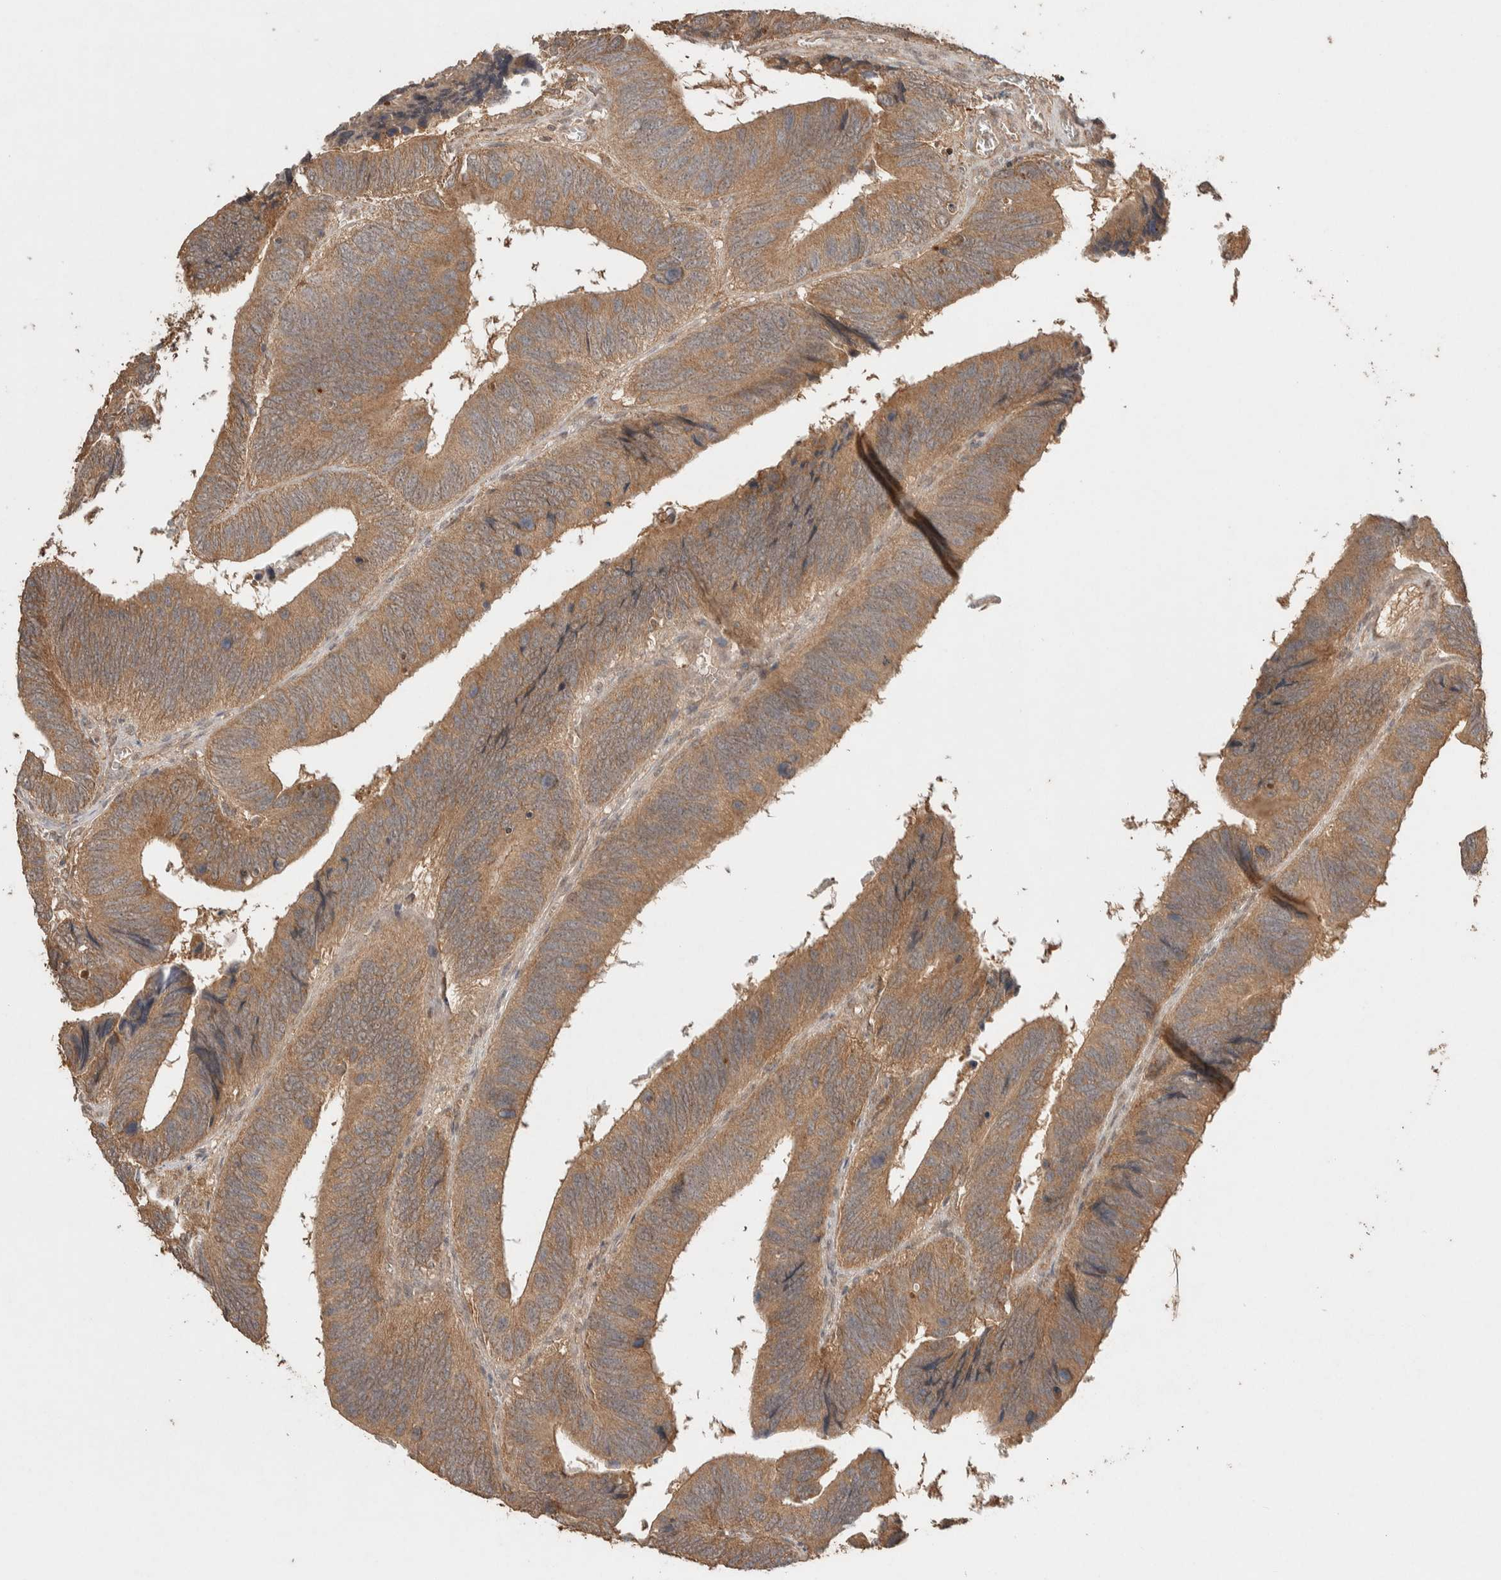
{"staining": {"intensity": "moderate", "quantity": ">75%", "location": "cytoplasmic/membranous"}, "tissue": "colorectal cancer", "cell_type": "Tumor cells", "image_type": "cancer", "snomed": [{"axis": "morphology", "description": "Adenocarcinoma, NOS"}, {"axis": "topography", "description": "Colon"}], "caption": "Human colorectal cancer stained with a protein marker reveals moderate staining in tumor cells.", "gene": "KCNJ5", "patient": {"sex": "male", "age": 72}}